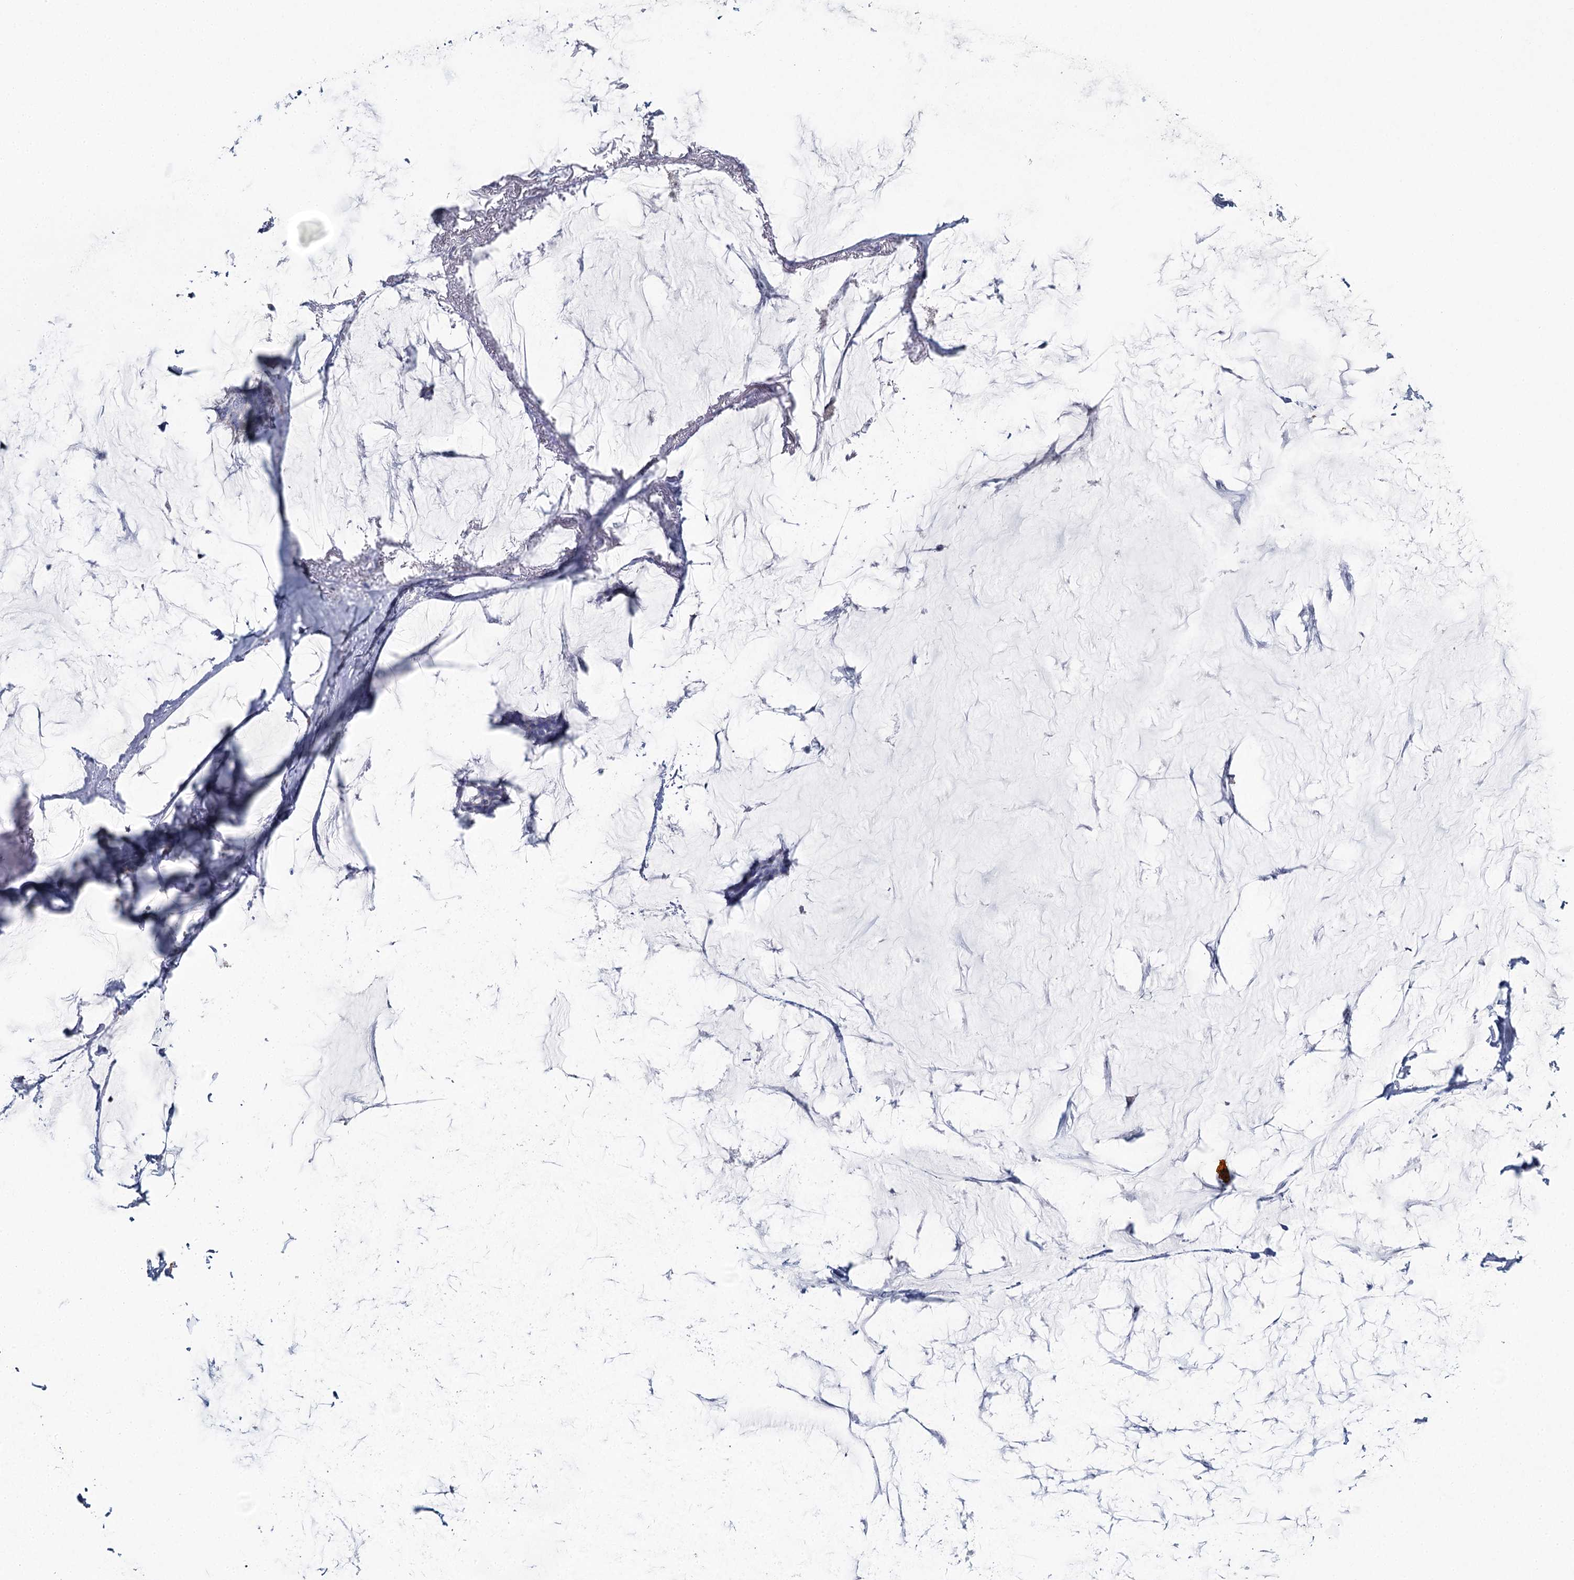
{"staining": {"intensity": "negative", "quantity": "none", "location": "none"}, "tissue": "breast cancer", "cell_type": "Tumor cells", "image_type": "cancer", "snomed": [{"axis": "morphology", "description": "Duct carcinoma"}, {"axis": "topography", "description": "Breast"}], "caption": "High power microscopy micrograph of an immunohistochemistry histopathology image of breast cancer (intraductal carcinoma), revealing no significant expression in tumor cells.", "gene": "IGSF3", "patient": {"sex": "female", "age": 93}}